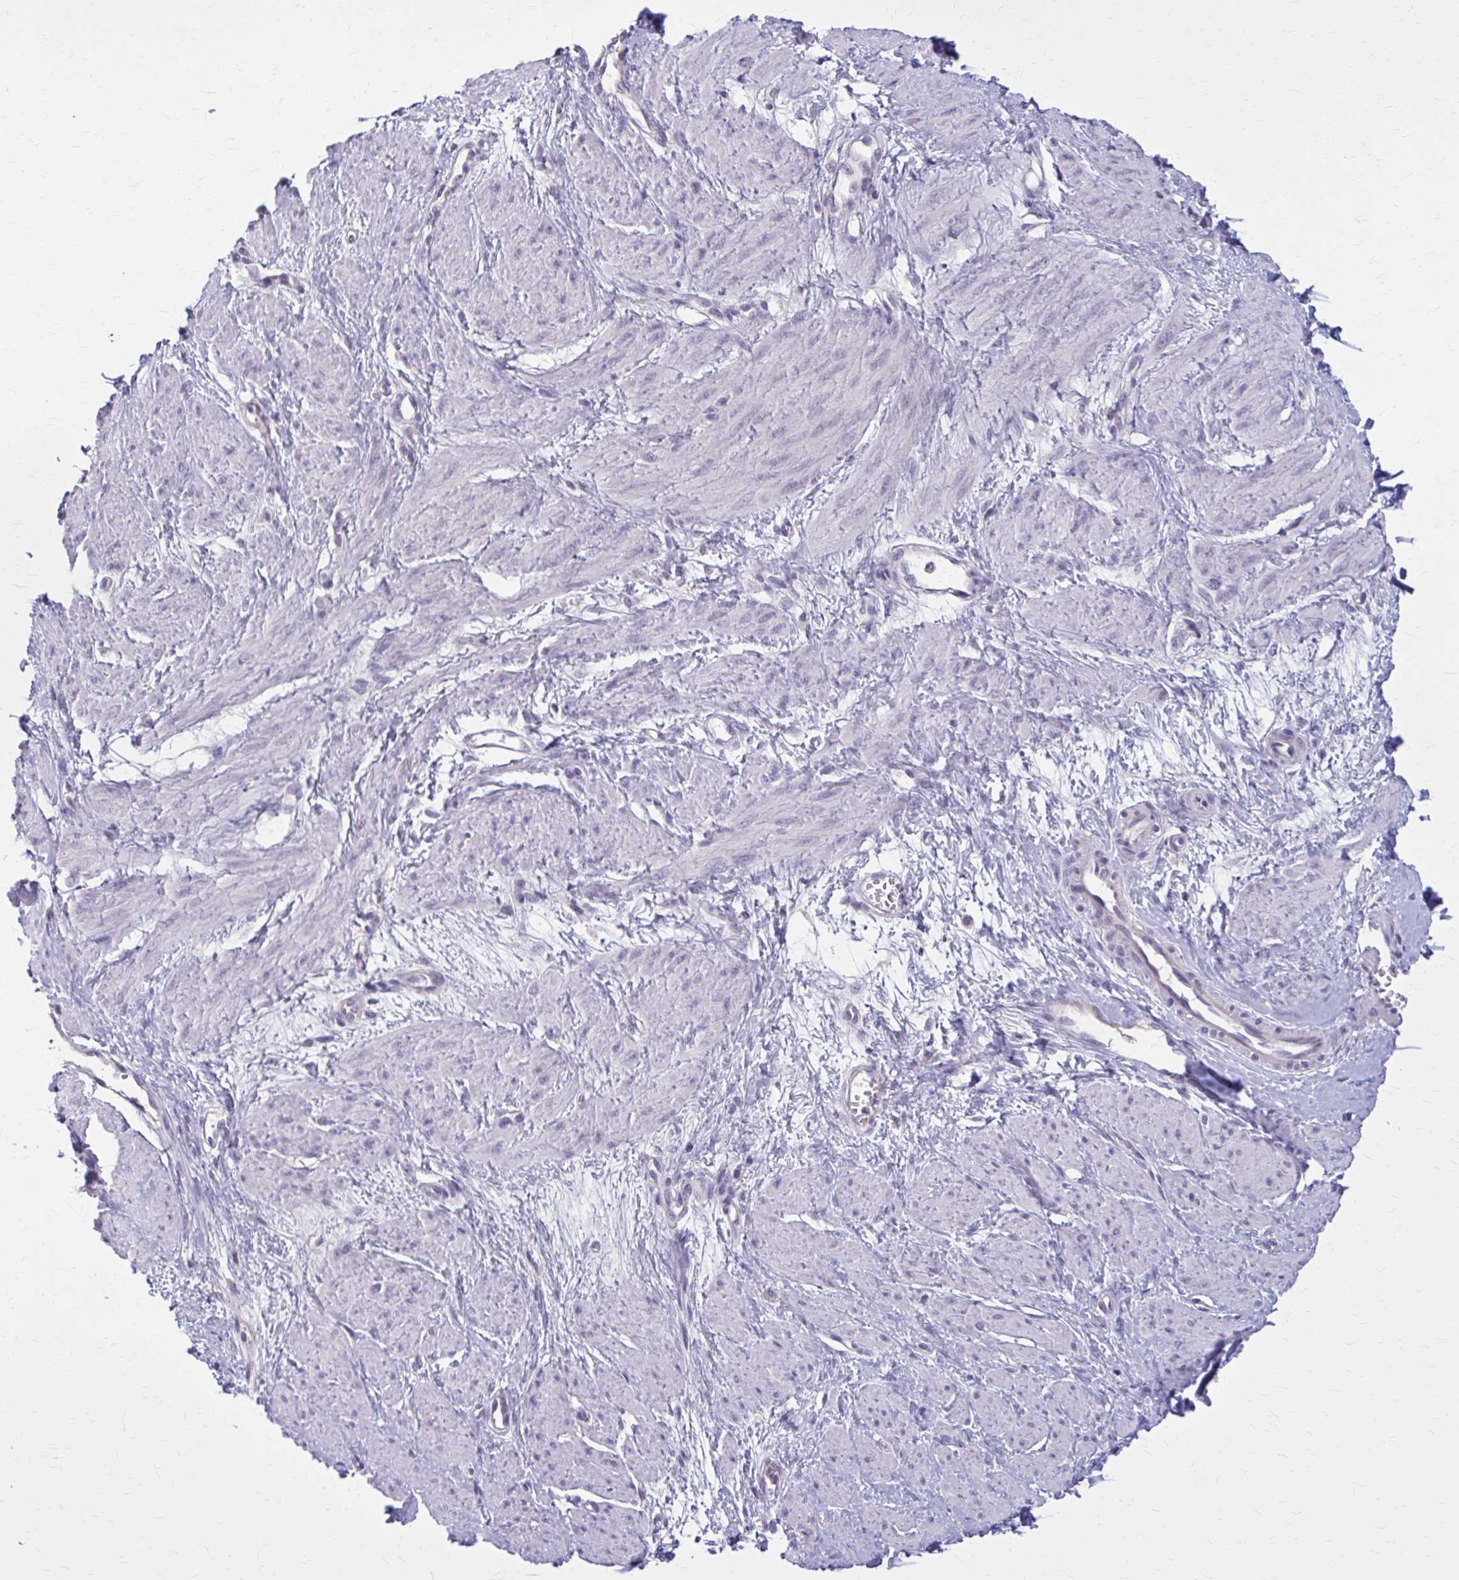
{"staining": {"intensity": "negative", "quantity": "none", "location": "none"}, "tissue": "smooth muscle", "cell_type": "Smooth muscle cells", "image_type": "normal", "snomed": [{"axis": "morphology", "description": "Normal tissue, NOS"}, {"axis": "topography", "description": "Smooth muscle"}, {"axis": "topography", "description": "Uterus"}], "caption": "The image shows no significant expression in smooth muscle cells of smooth muscle.", "gene": "OR4A47", "patient": {"sex": "female", "age": 39}}